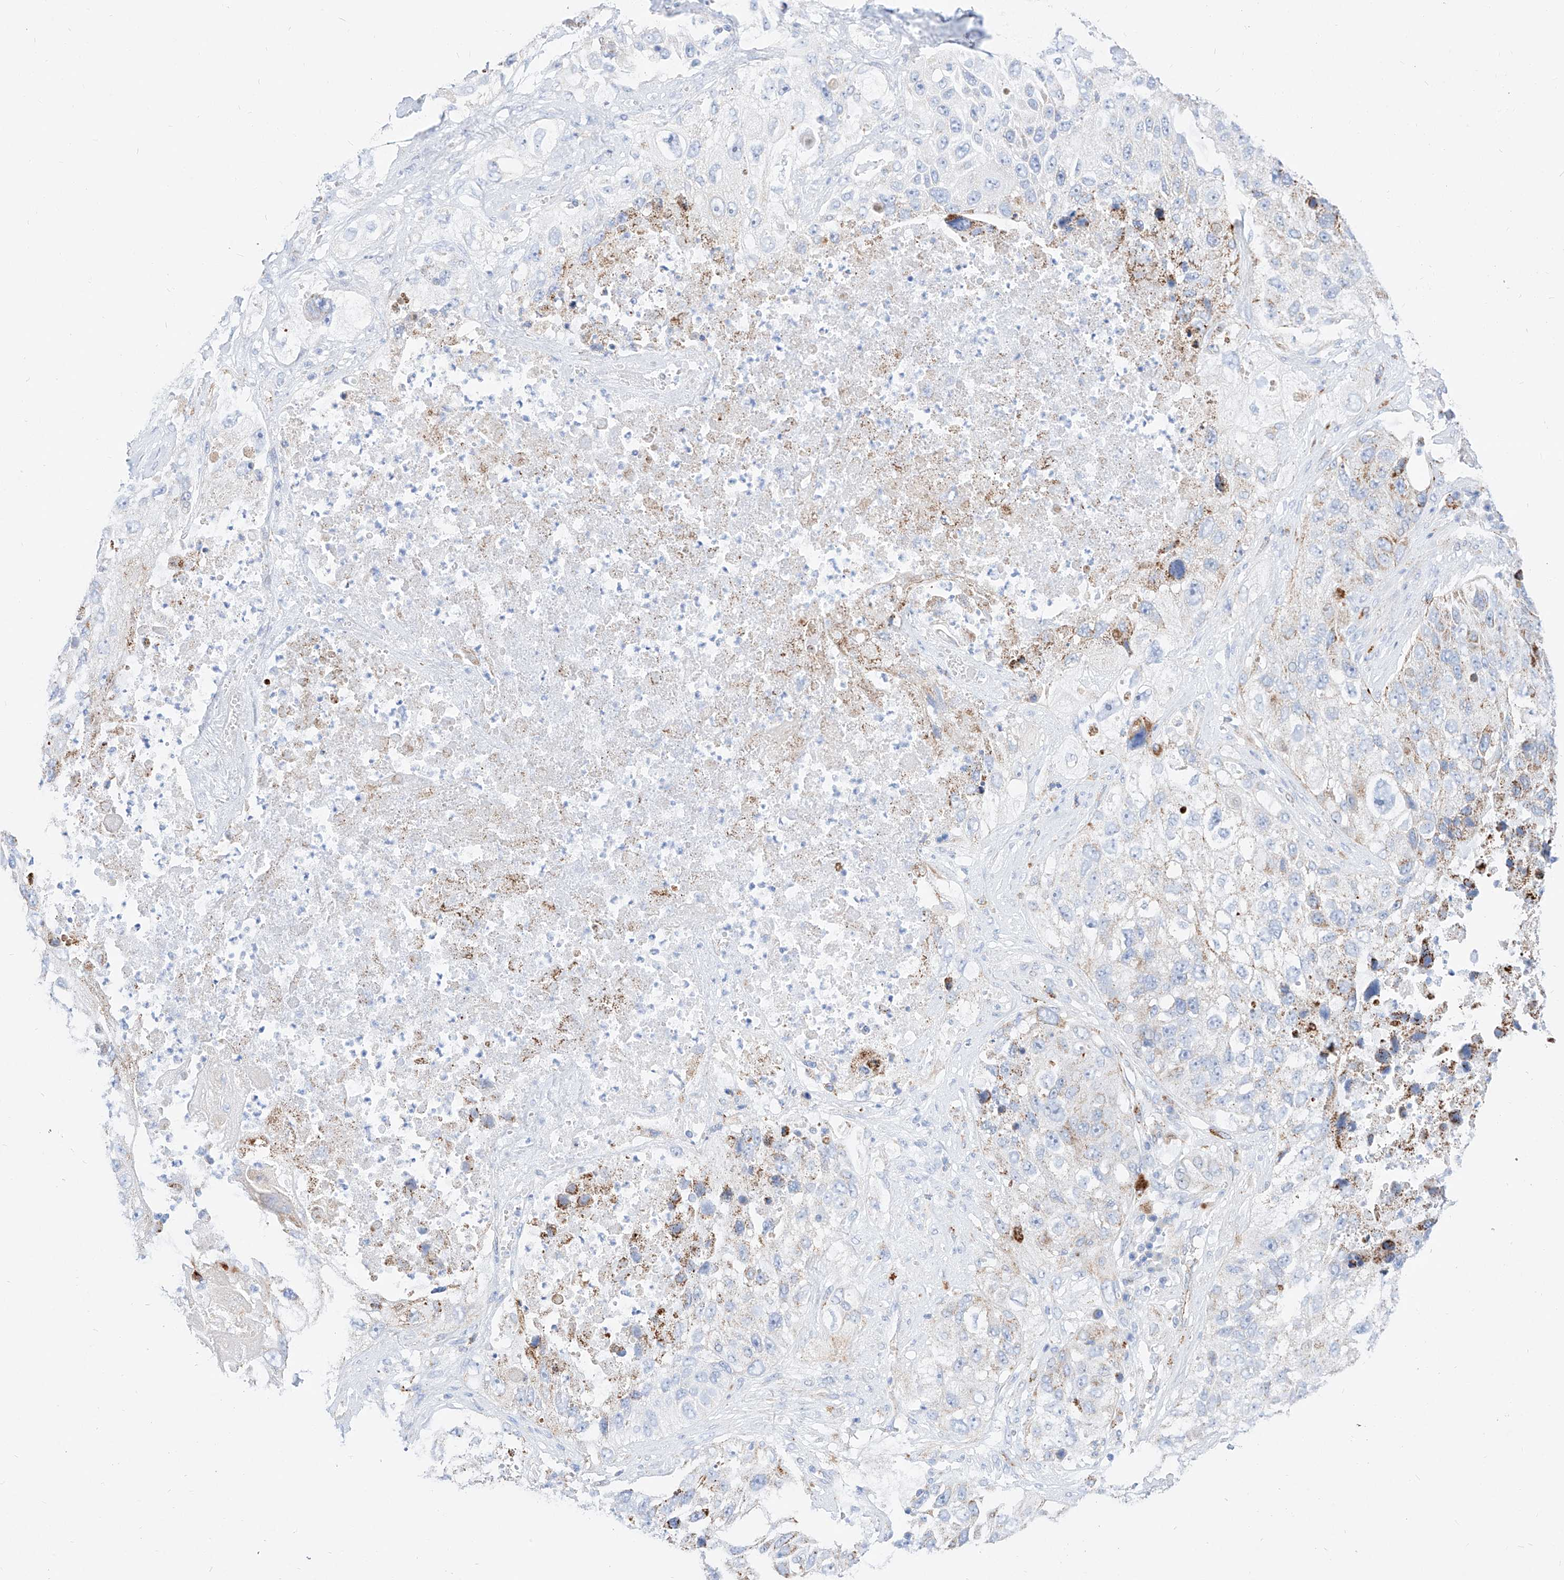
{"staining": {"intensity": "weak", "quantity": "<25%", "location": "cytoplasmic/membranous"}, "tissue": "lung cancer", "cell_type": "Tumor cells", "image_type": "cancer", "snomed": [{"axis": "morphology", "description": "Squamous cell carcinoma, NOS"}, {"axis": "topography", "description": "Lung"}], "caption": "The histopathology image displays no staining of tumor cells in lung squamous cell carcinoma.", "gene": "C6orf62", "patient": {"sex": "male", "age": 61}}